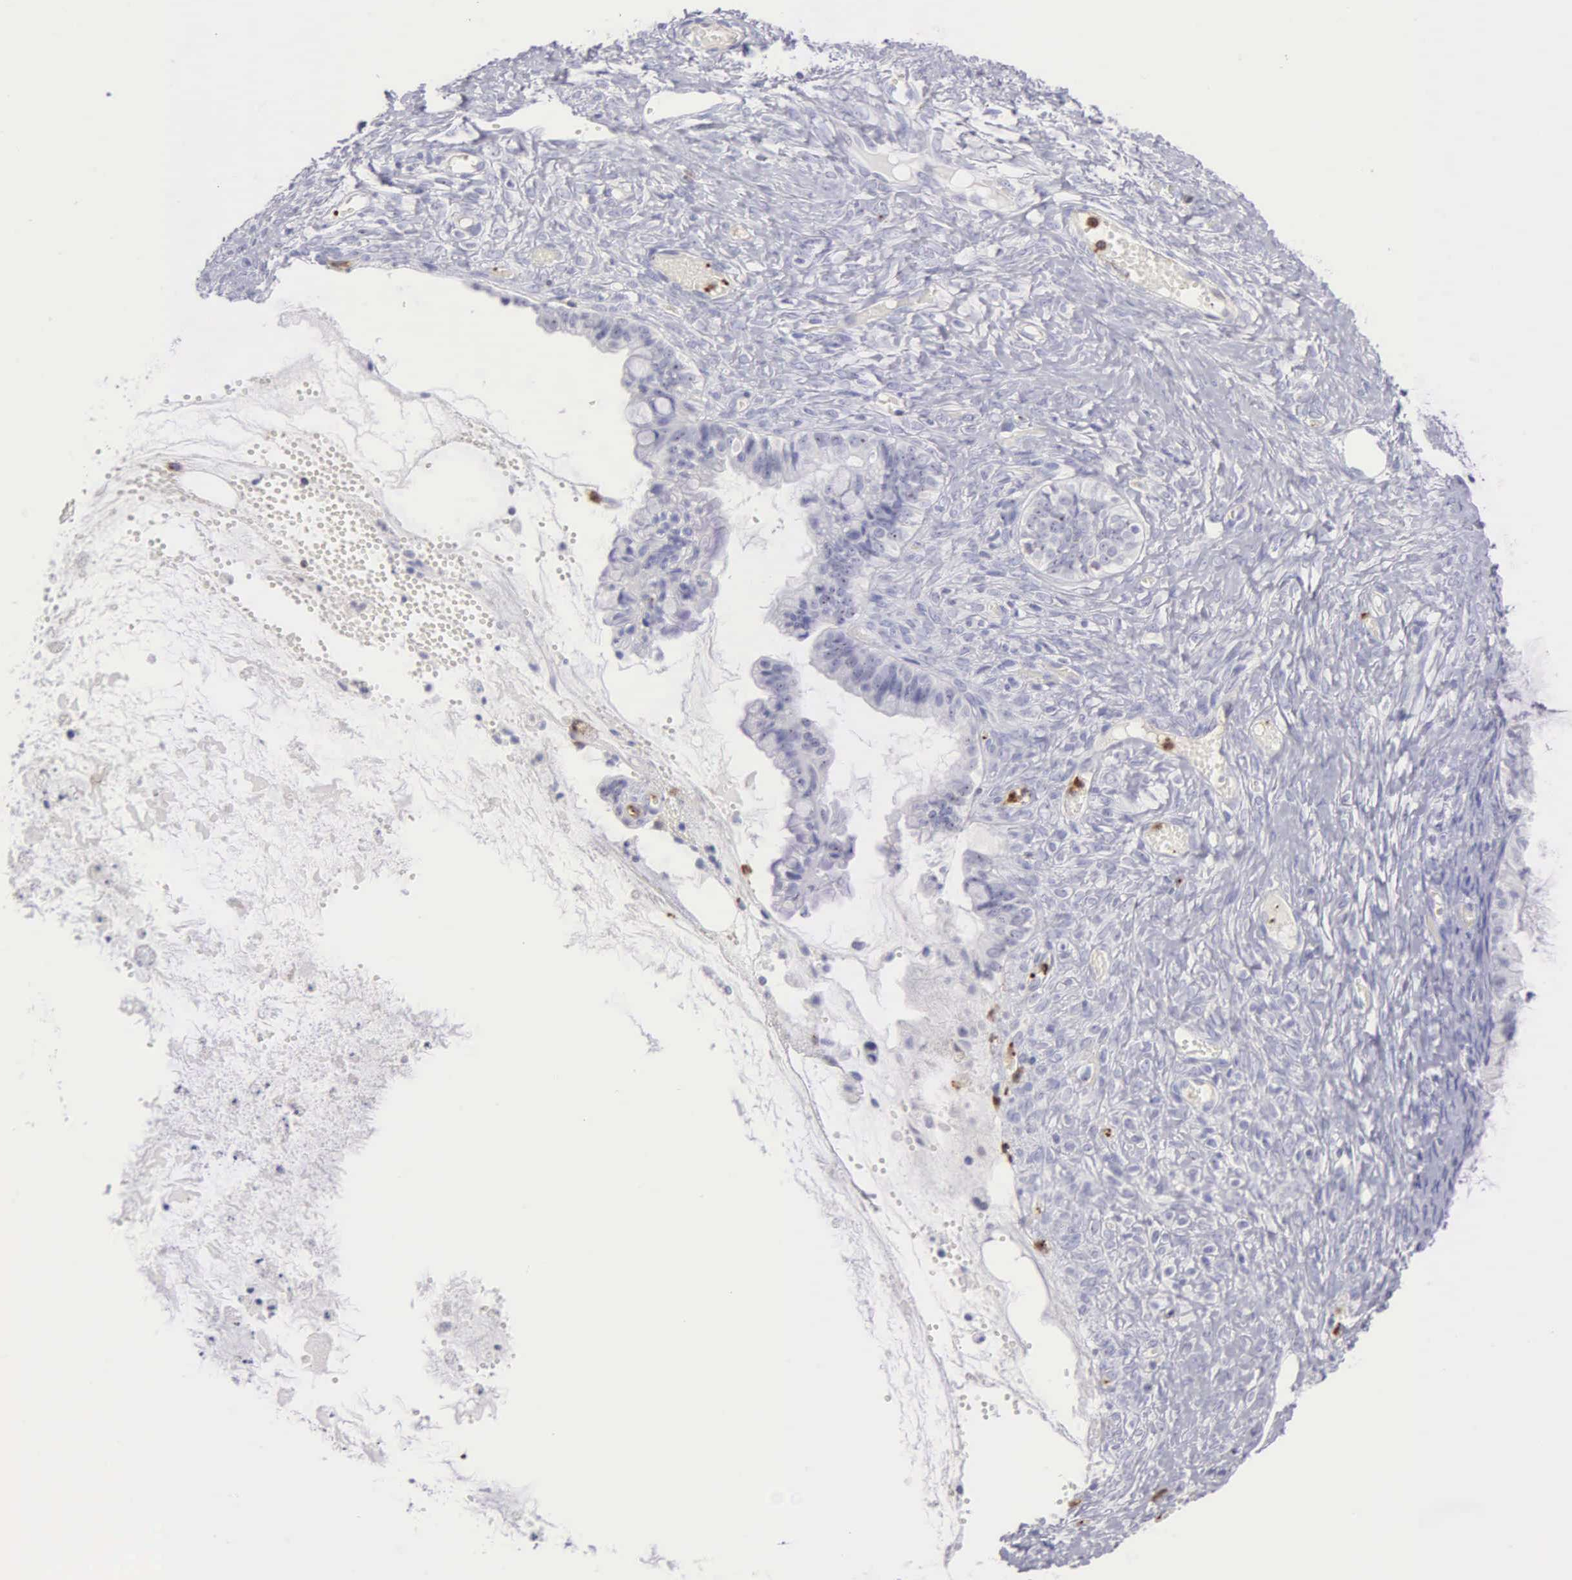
{"staining": {"intensity": "negative", "quantity": "none", "location": "none"}, "tissue": "ovarian cancer", "cell_type": "Tumor cells", "image_type": "cancer", "snomed": [{"axis": "morphology", "description": "Cystadenocarcinoma, mucinous, NOS"}, {"axis": "topography", "description": "Ovary"}], "caption": "Human mucinous cystadenocarcinoma (ovarian) stained for a protein using immunohistochemistry exhibits no staining in tumor cells.", "gene": "SRGN", "patient": {"sex": "female", "age": 57}}